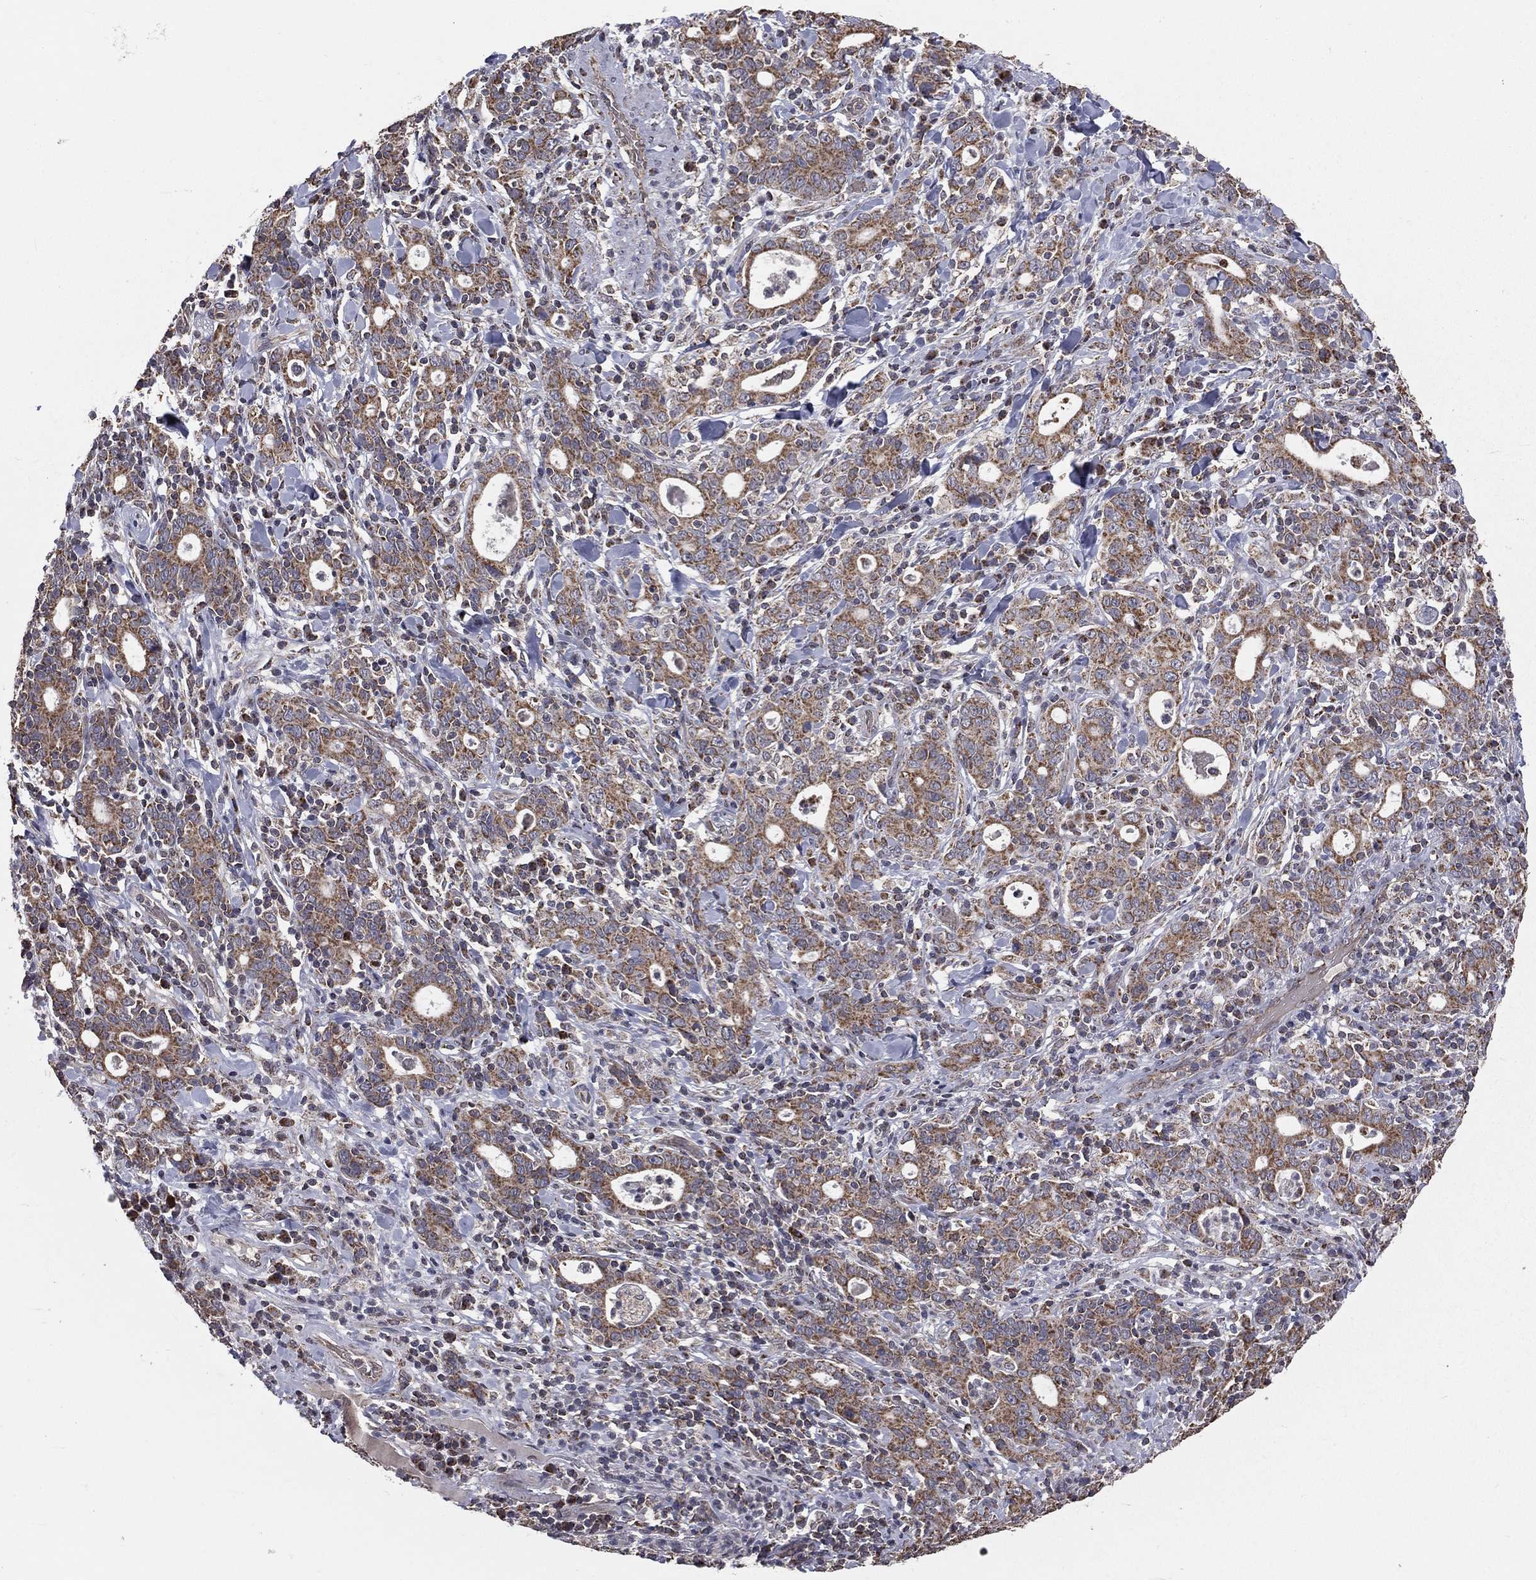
{"staining": {"intensity": "moderate", "quantity": ">75%", "location": "cytoplasmic/membranous"}, "tissue": "stomach cancer", "cell_type": "Tumor cells", "image_type": "cancer", "snomed": [{"axis": "morphology", "description": "Adenocarcinoma, NOS"}, {"axis": "topography", "description": "Stomach"}], "caption": "A micrograph showing moderate cytoplasmic/membranous staining in about >75% of tumor cells in stomach adenocarcinoma, as visualized by brown immunohistochemical staining.", "gene": "MRPL46", "patient": {"sex": "male", "age": 79}}